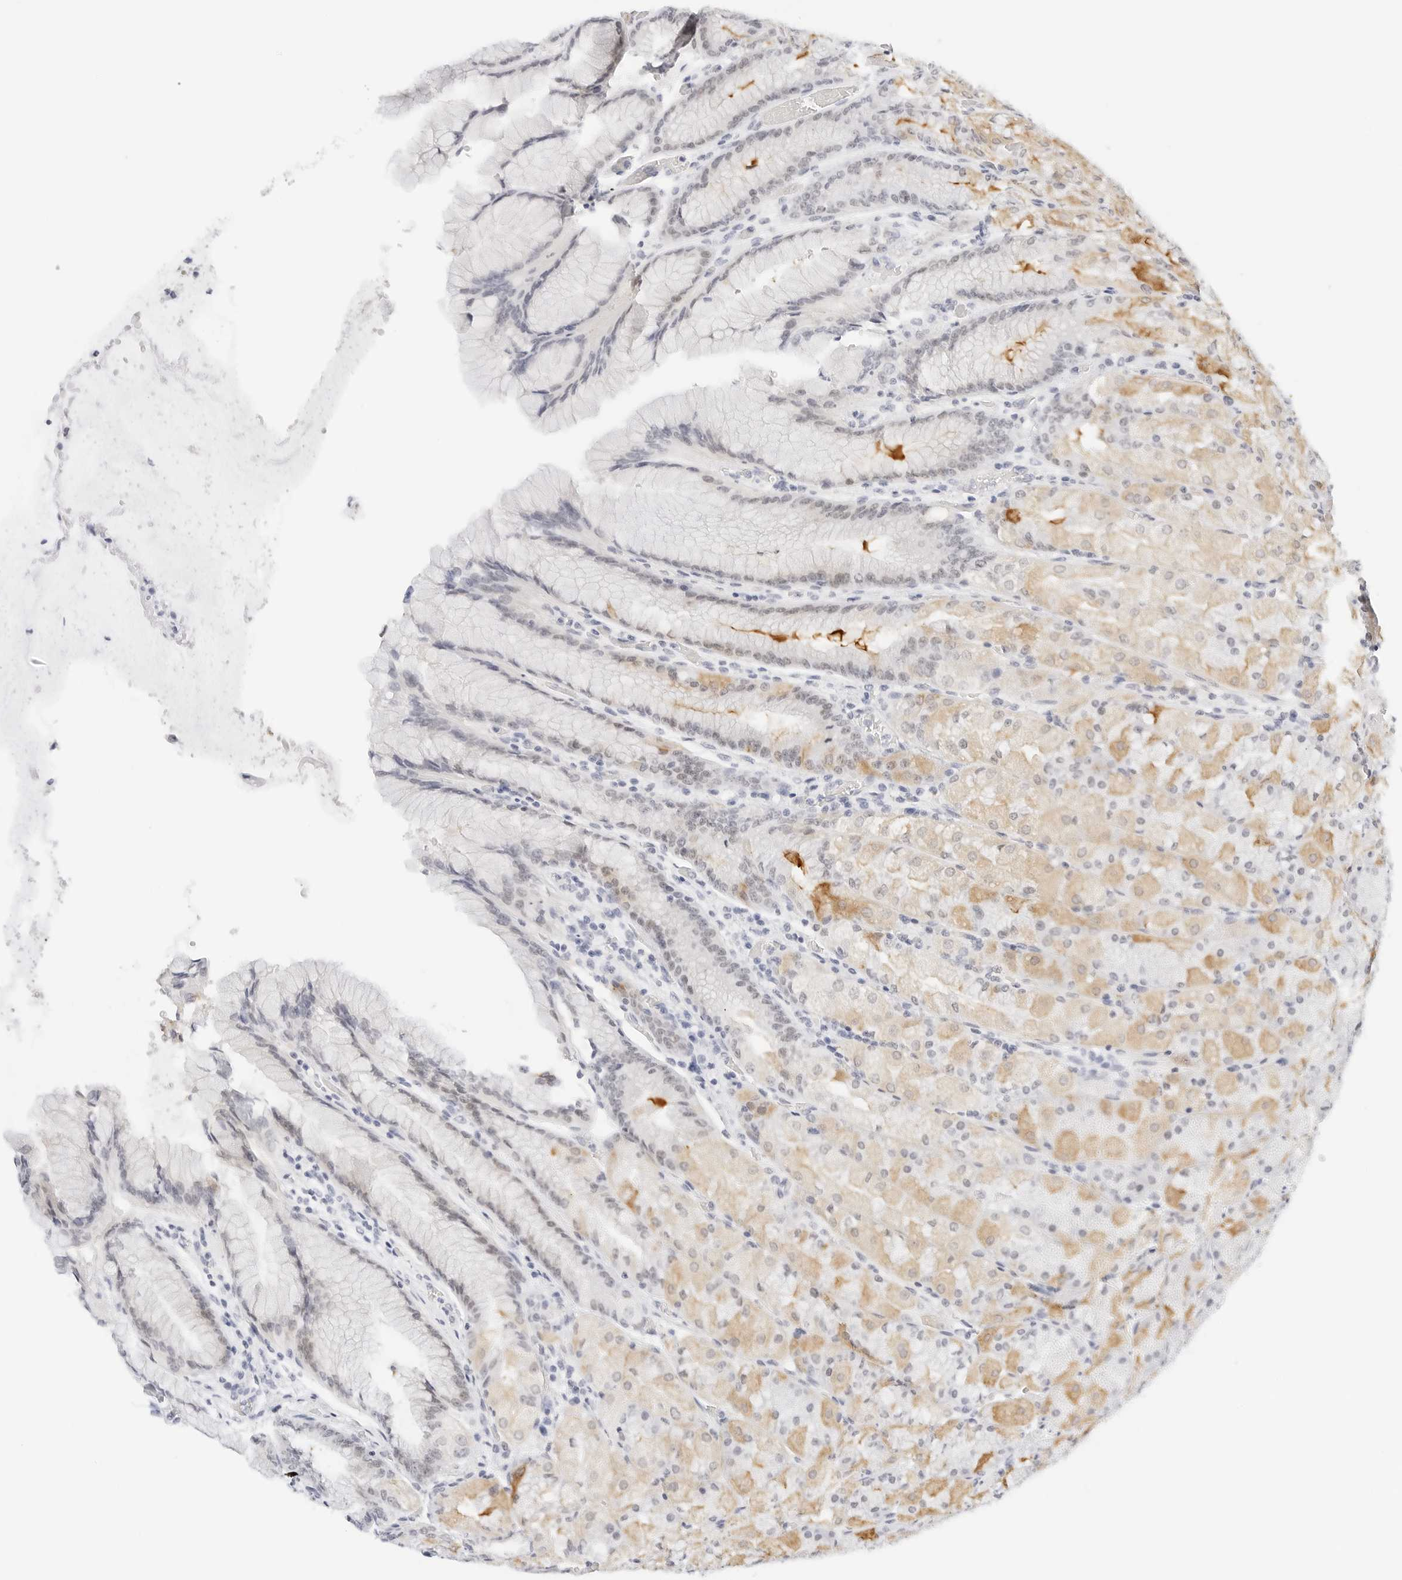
{"staining": {"intensity": "weak", "quantity": "<25%", "location": "cytoplasmic/membranous,nuclear"}, "tissue": "stomach", "cell_type": "Glandular cells", "image_type": "normal", "snomed": [{"axis": "morphology", "description": "Normal tissue, NOS"}, {"axis": "topography", "description": "Stomach, upper"}, {"axis": "topography", "description": "Stomach"}], "caption": "Protein analysis of normal stomach displays no significant expression in glandular cells. (DAB IHC with hematoxylin counter stain).", "gene": "CD22", "patient": {"sex": "male", "age": 48}}